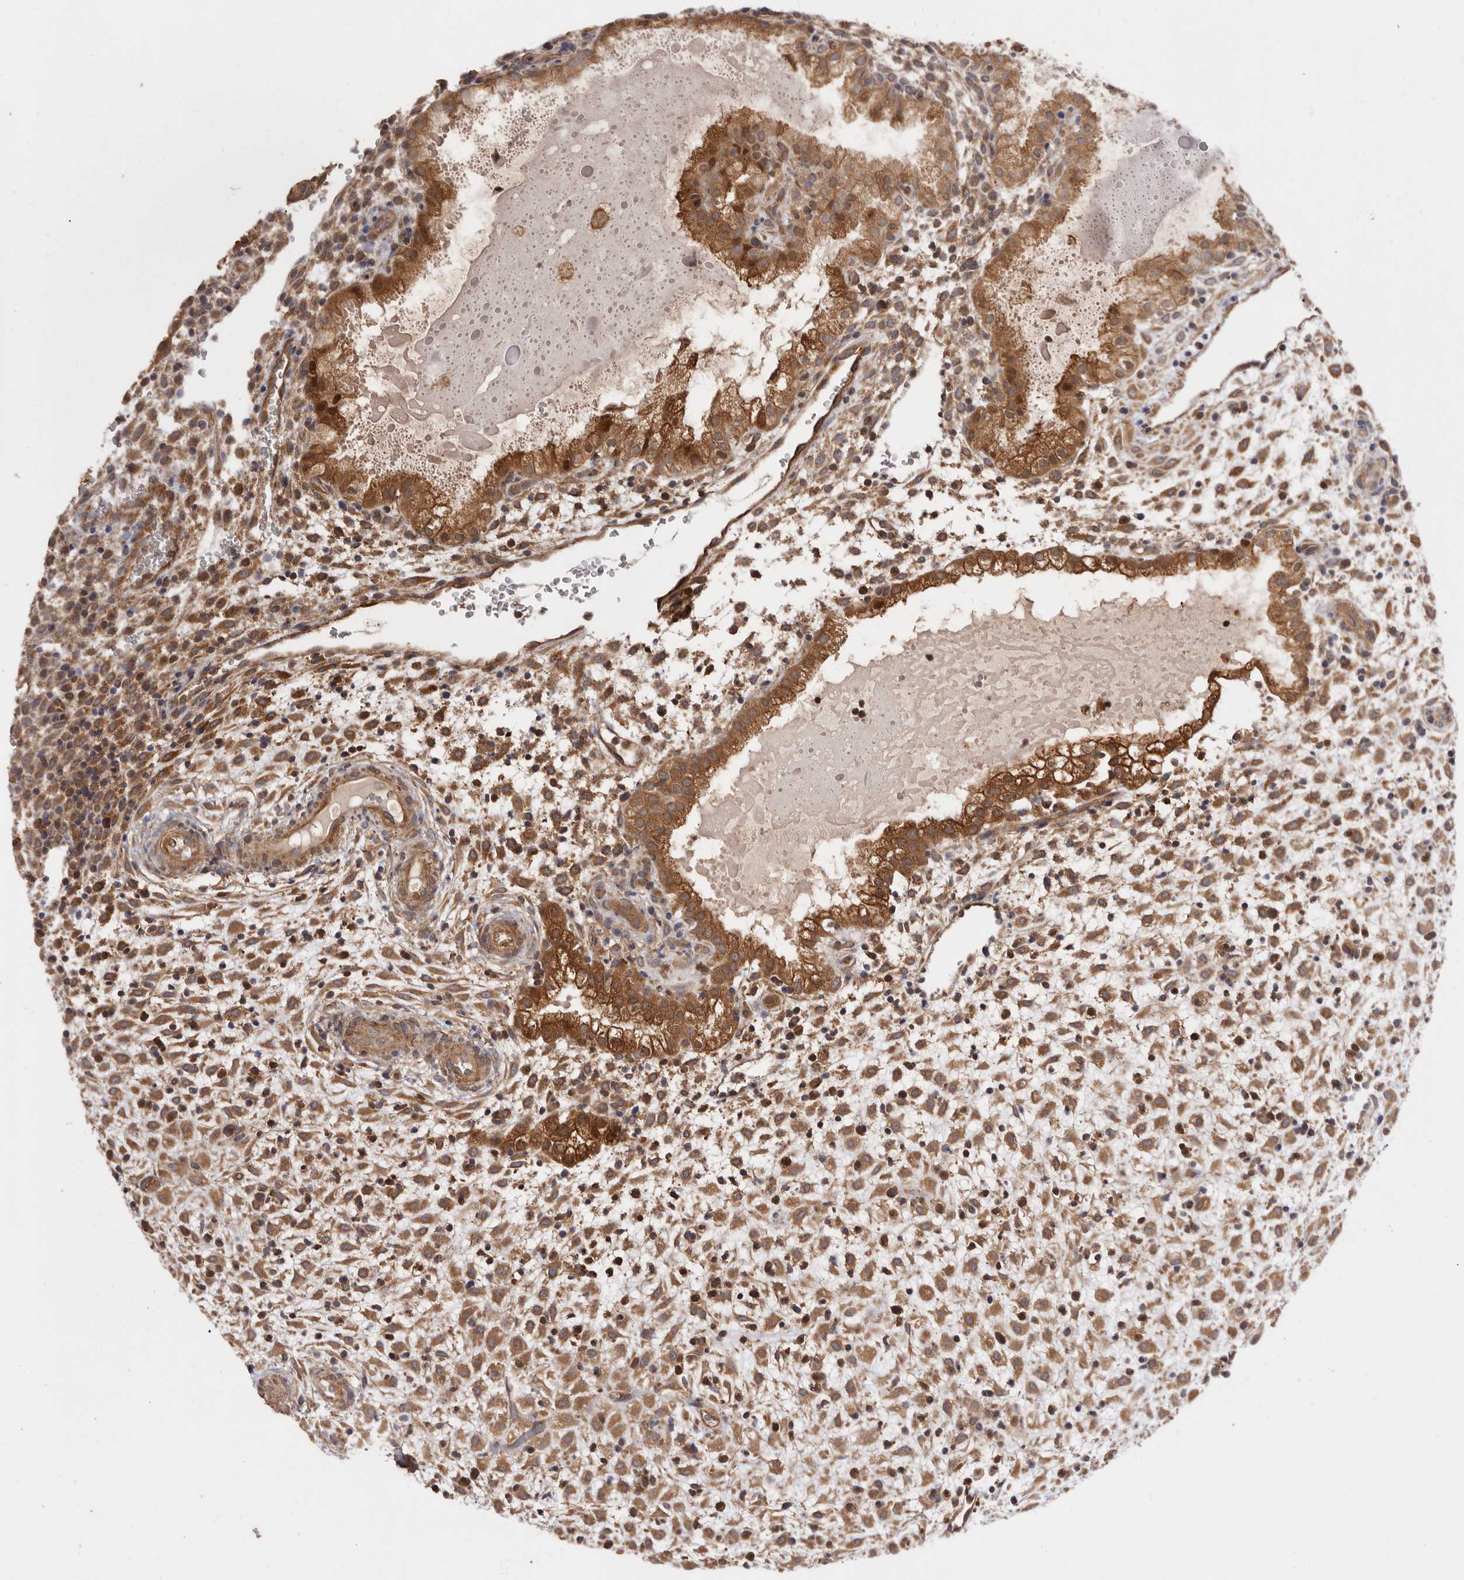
{"staining": {"intensity": "moderate", "quantity": ">75%", "location": "cytoplasmic/membranous"}, "tissue": "placenta", "cell_type": "Decidual cells", "image_type": "normal", "snomed": [{"axis": "morphology", "description": "Normal tissue, NOS"}, {"axis": "topography", "description": "Placenta"}], "caption": "Moderate cytoplasmic/membranous staining is seen in about >75% of decidual cells in unremarkable placenta.", "gene": "COQ8B", "patient": {"sex": "female", "age": 35}}